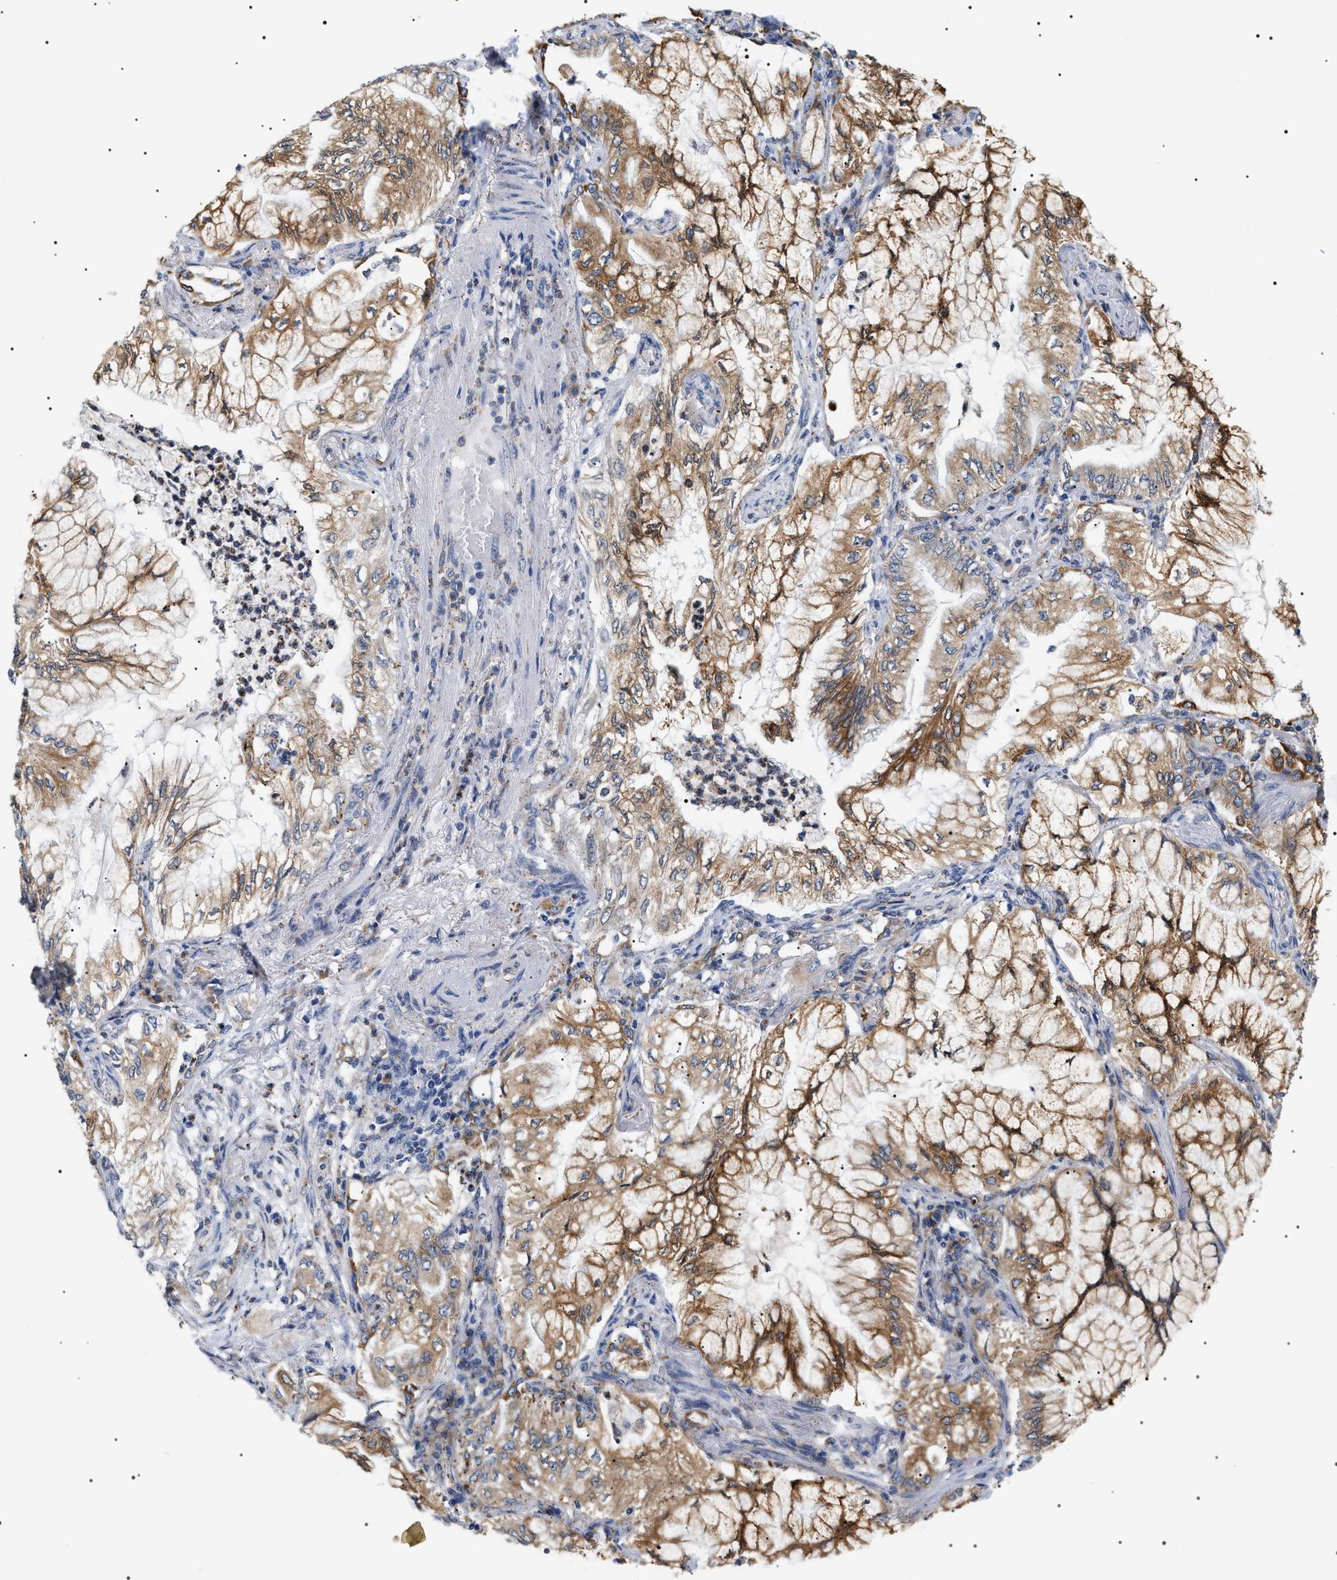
{"staining": {"intensity": "moderate", "quantity": ">75%", "location": "cytoplasmic/membranous"}, "tissue": "lung cancer", "cell_type": "Tumor cells", "image_type": "cancer", "snomed": [{"axis": "morphology", "description": "Adenocarcinoma, NOS"}, {"axis": "topography", "description": "Lung"}], "caption": "Immunohistochemistry (DAB) staining of human adenocarcinoma (lung) exhibits moderate cytoplasmic/membranous protein positivity in about >75% of tumor cells. The protein is shown in brown color, while the nuclei are stained blue.", "gene": "HSD17B11", "patient": {"sex": "female", "age": 70}}